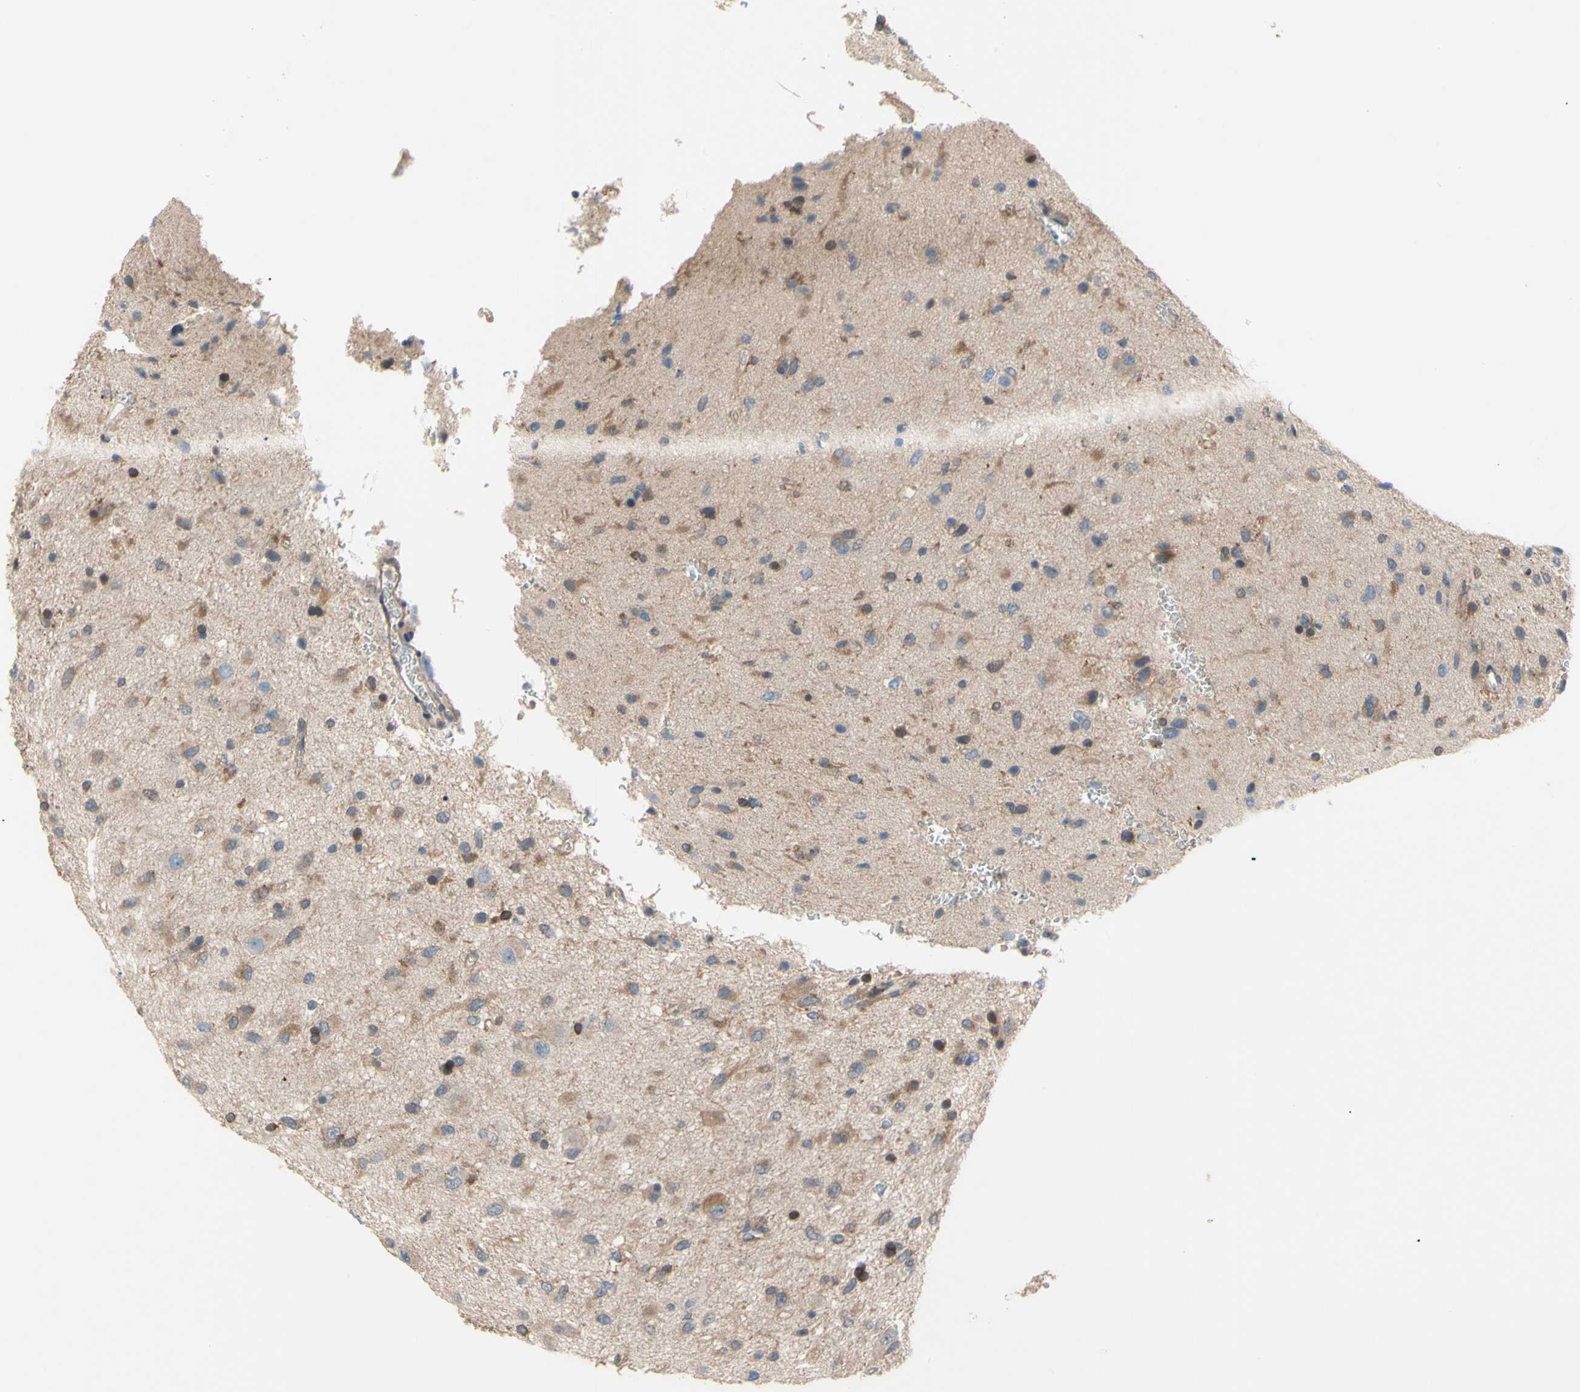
{"staining": {"intensity": "moderate", "quantity": ">75%", "location": "cytoplasmic/membranous"}, "tissue": "glioma", "cell_type": "Tumor cells", "image_type": "cancer", "snomed": [{"axis": "morphology", "description": "Glioma, malignant, Low grade"}, {"axis": "topography", "description": "Brain"}], "caption": "High-magnification brightfield microscopy of malignant low-grade glioma stained with DAB (3,3'-diaminobenzidine) (brown) and counterstained with hematoxylin (blue). tumor cells exhibit moderate cytoplasmic/membranous positivity is identified in about>75% of cells. (Stains: DAB in brown, nuclei in blue, Microscopy: brightfield microscopy at high magnification).", "gene": "DYNLRB1", "patient": {"sex": "male", "age": 77}}